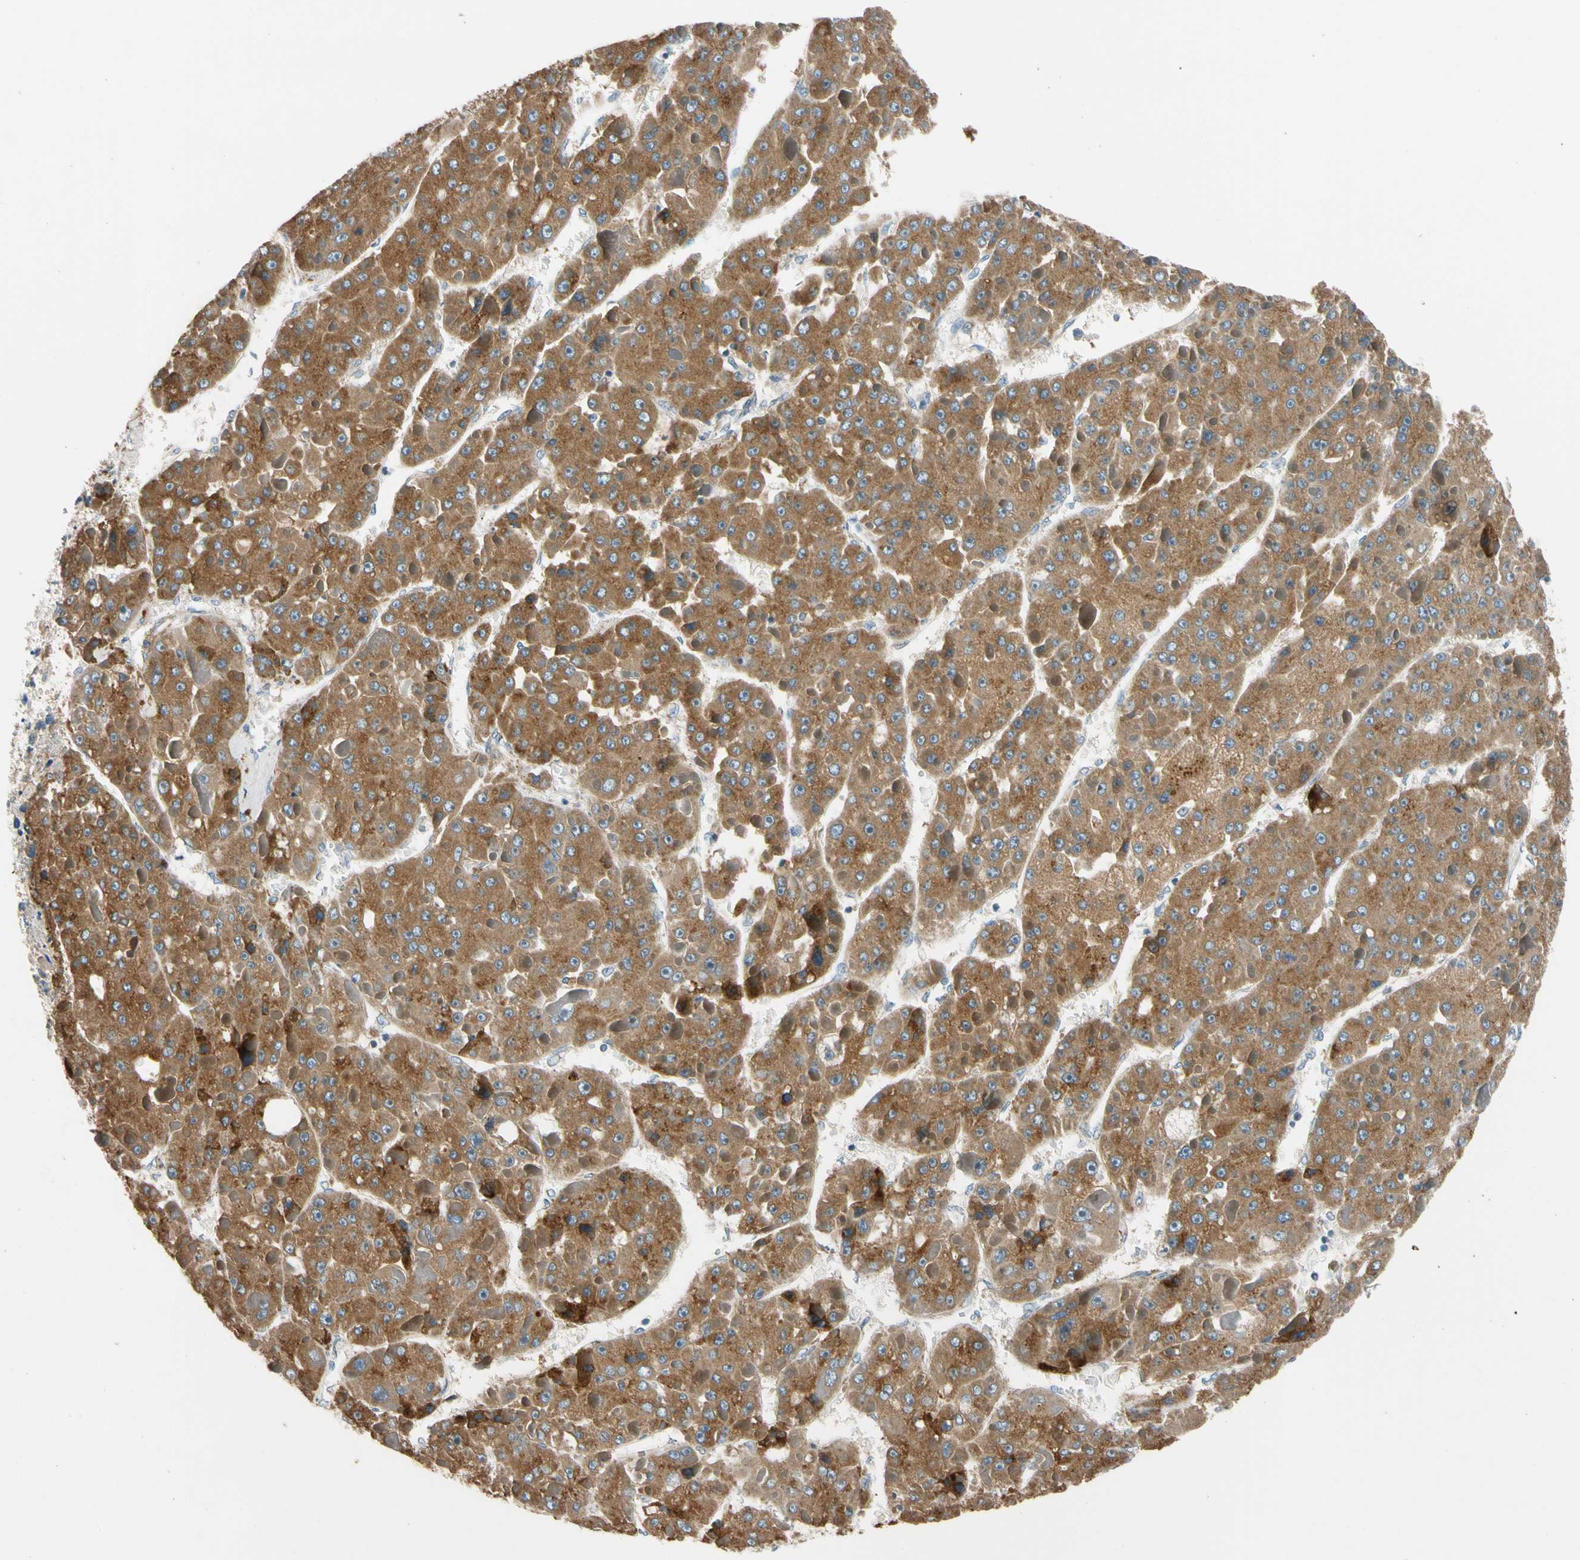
{"staining": {"intensity": "moderate", "quantity": ">75%", "location": "cytoplasmic/membranous"}, "tissue": "liver cancer", "cell_type": "Tumor cells", "image_type": "cancer", "snomed": [{"axis": "morphology", "description": "Carcinoma, Hepatocellular, NOS"}, {"axis": "topography", "description": "Liver"}], "caption": "An image of human hepatocellular carcinoma (liver) stained for a protein shows moderate cytoplasmic/membranous brown staining in tumor cells.", "gene": "MST1R", "patient": {"sex": "female", "age": 73}}